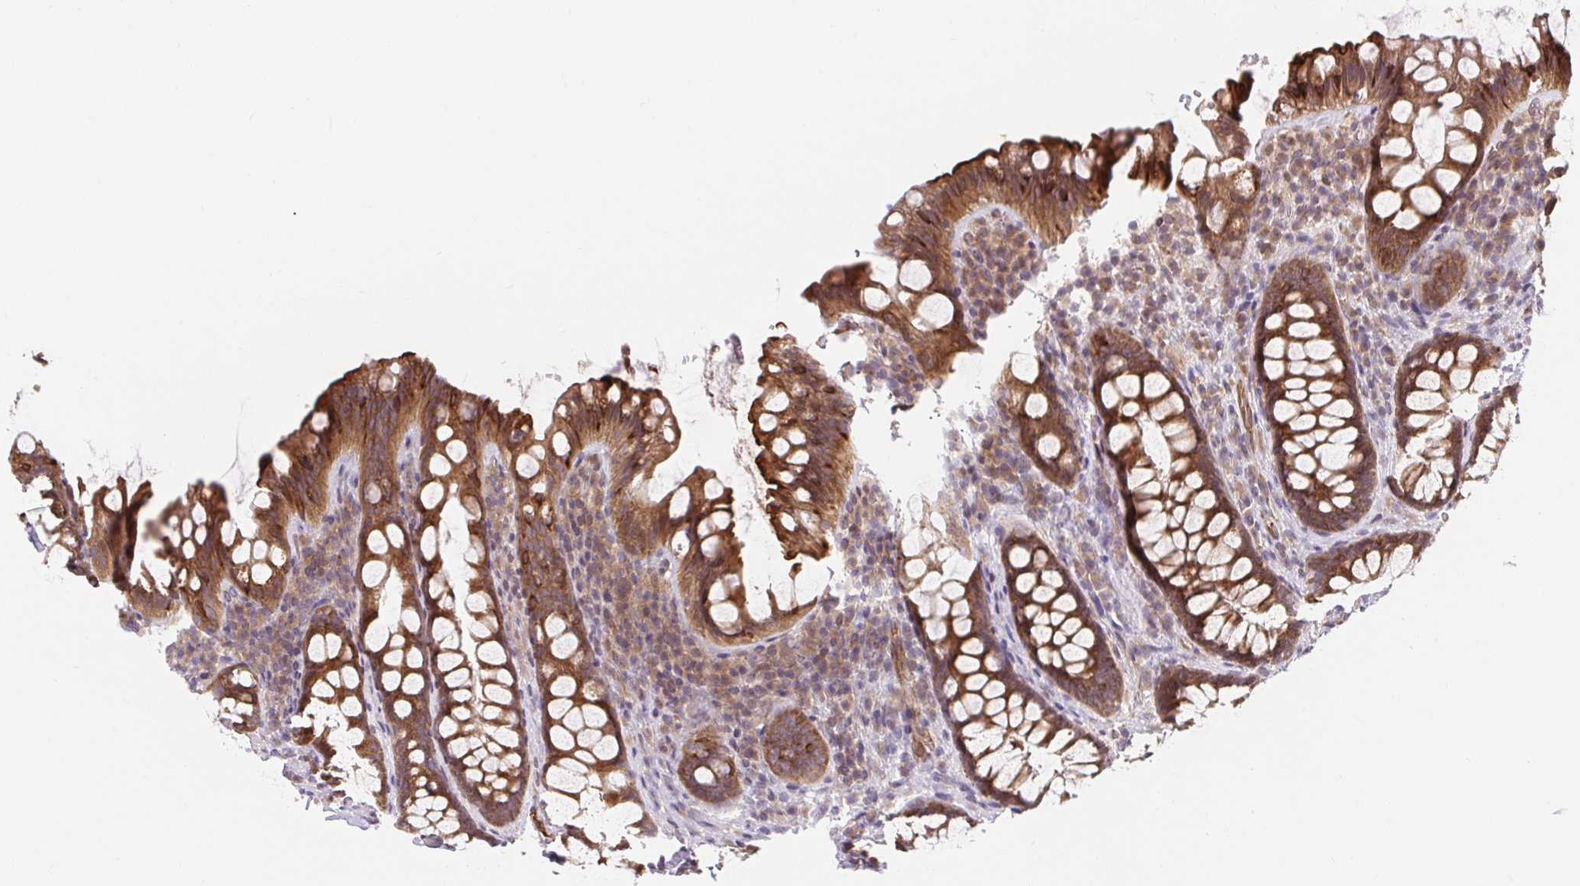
{"staining": {"intensity": "moderate", "quantity": ">75%", "location": "cytoplasmic/membranous"}, "tissue": "rectum", "cell_type": "Glandular cells", "image_type": "normal", "snomed": [{"axis": "morphology", "description": "Normal tissue, NOS"}, {"axis": "topography", "description": "Rectum"}, {"axis": "topography", "description": "Peripheral nerve tissue"}], "caption": "This image displays unremarkable rectum stained with IHC to label a protein in brown. The cytoplasmic/membranous of glandular cells show moderate positivity for the protein. Nuclei are counter-stained blue.", "gene": "LYPD5", "patient": {"sex": "female", "age": 69}}